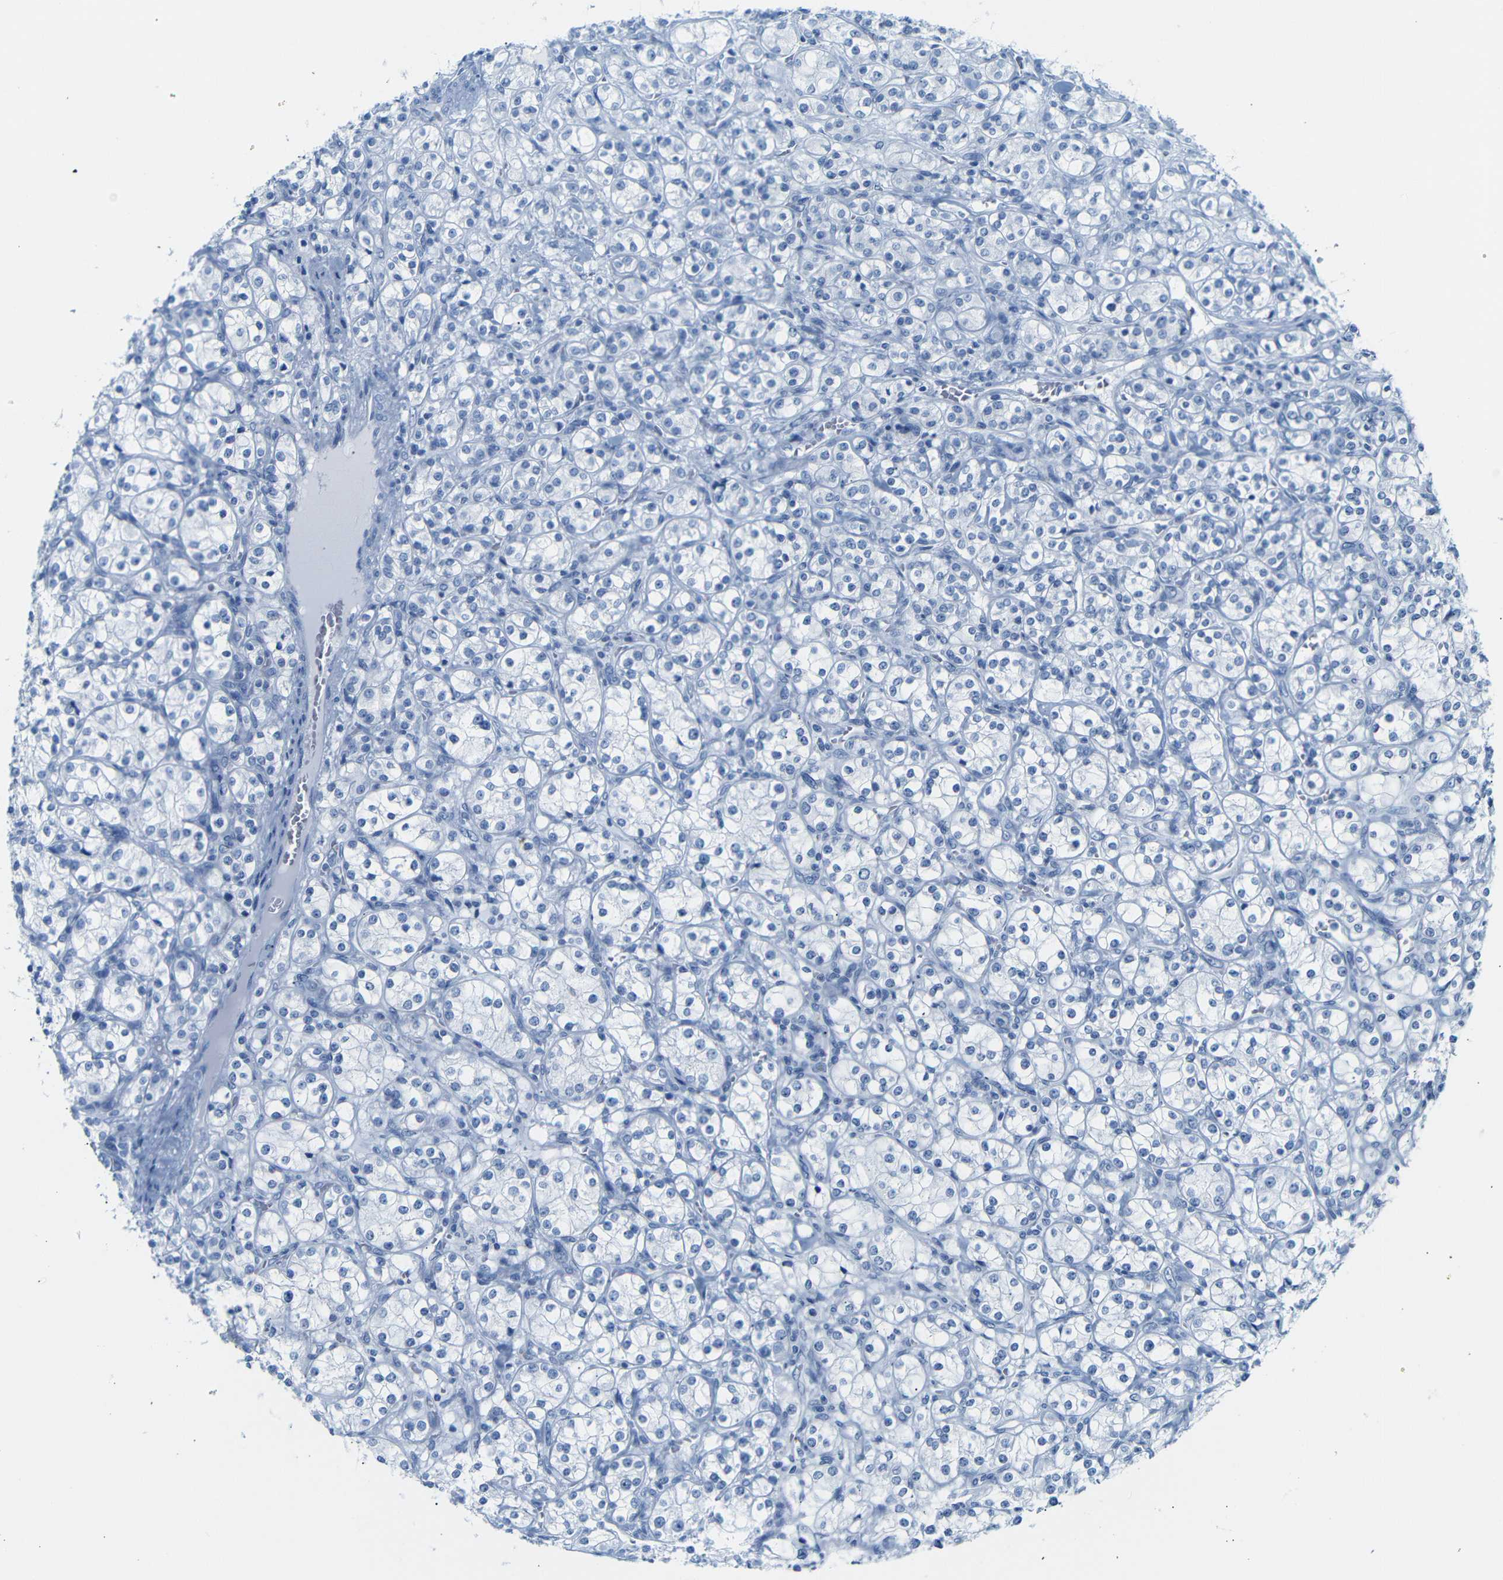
{"staining": {"intensity": "negative", "quantity": "none", "location": "none"}, "tissue": "renal cancer", "cell_type": "Tumor cells", "image_type": "cancer", "snomed": [{"axis": "morphology", "description": "Adenocarcinoma, NOS"}, {"axis": "topography", "description": "Kidney"}], "caption": "A photomicrograph of human renal cancer is negative for staining in tumor cells. (Stains: DAB immunohistochemistry with hematoxylin counter stain, Microscopy: brightfield microscopy at high magnification).", "gene": "DYNAP", "patient": {"sex": "male", "age": 77}}